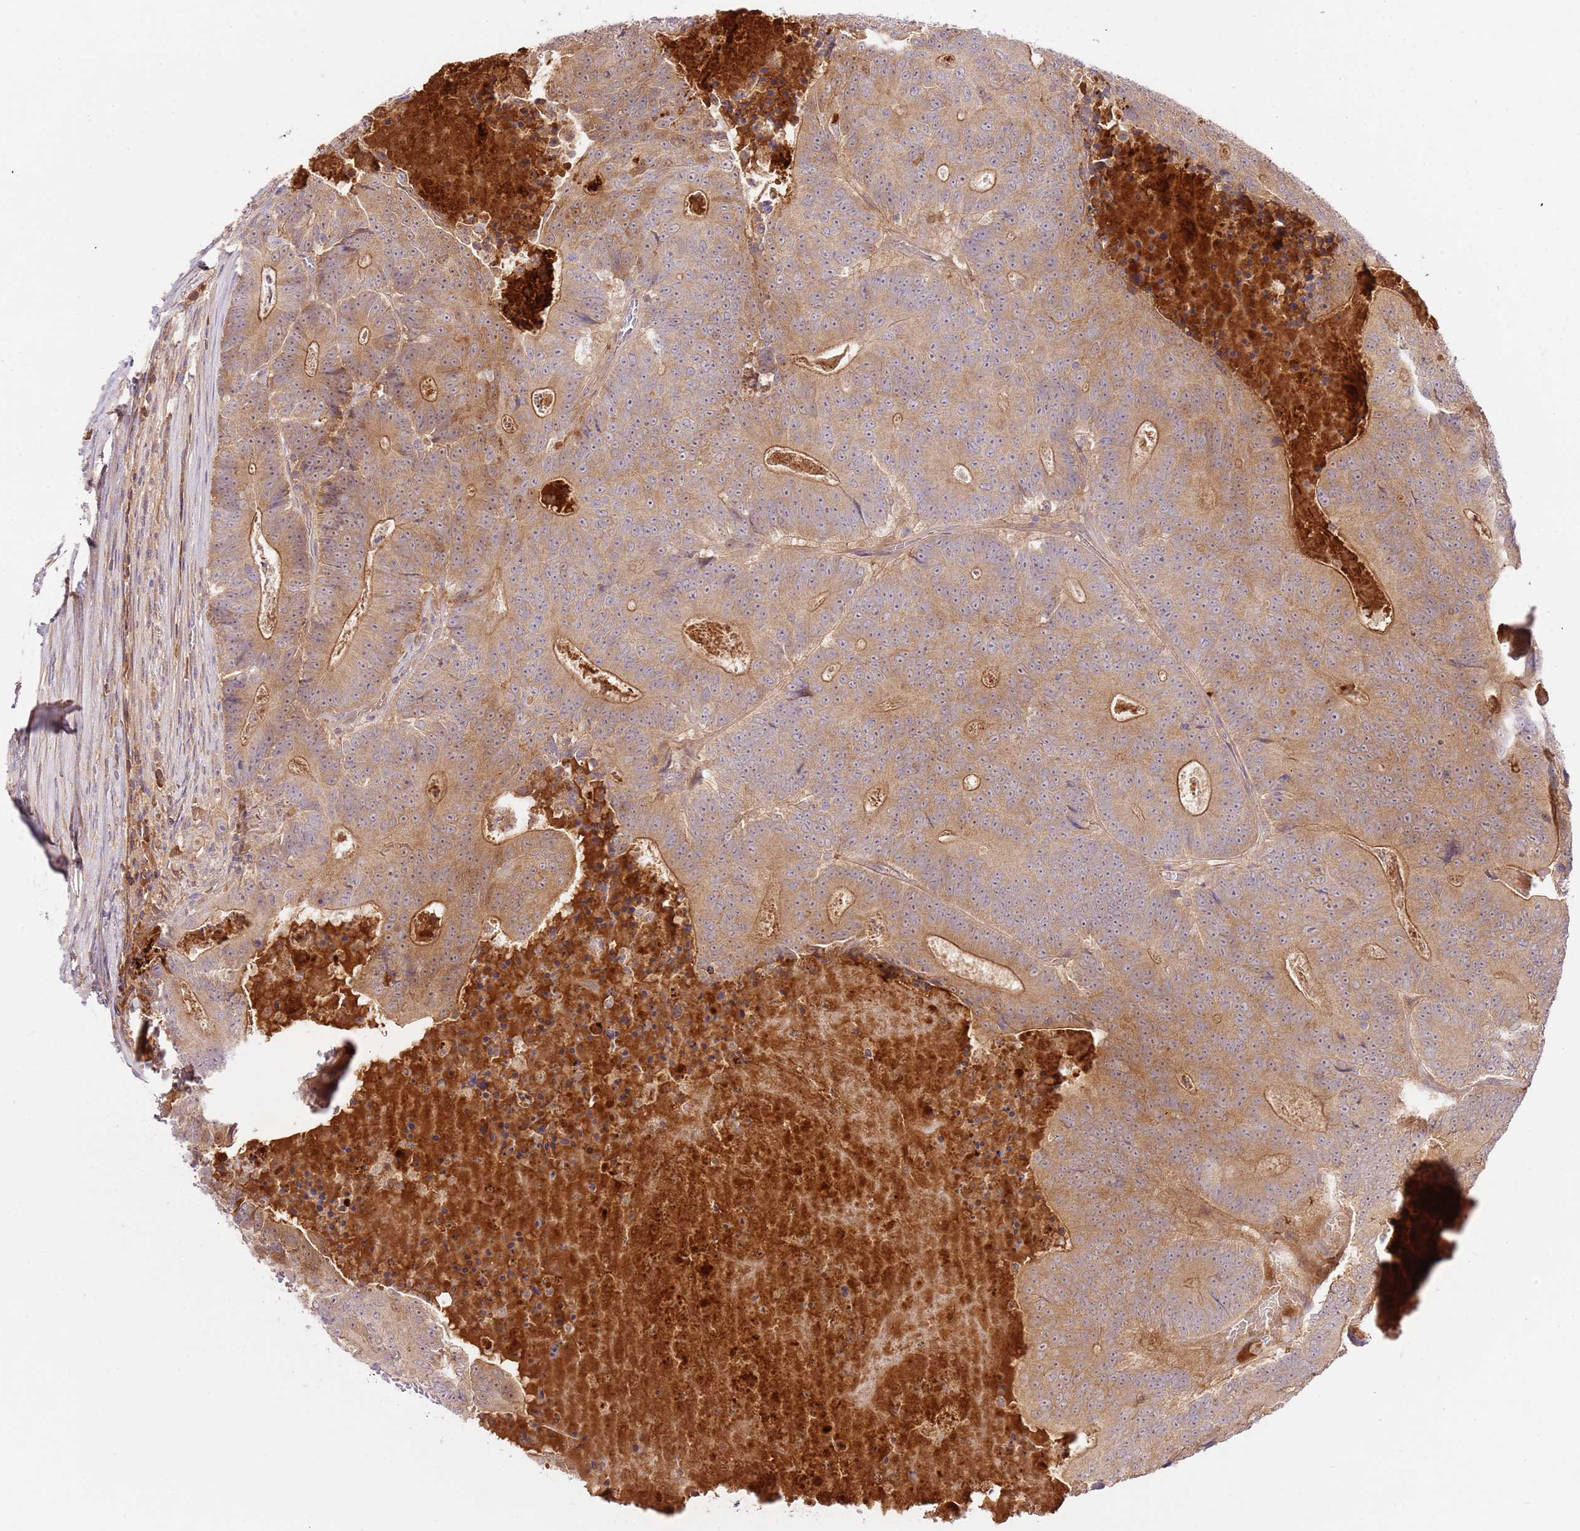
{"staining": {"intensity": "moderate", "quantity": ">75%", "location": "cytoplasmic/membranous"}, "tissue": "colorectal cancer", "cell_type": "Tumor cells", "image_type": "cancer", "snomed": [{"axis": "morphology", "description": "Adenocarcinoma, NOS"}, {"axis": "topography", "description": "Colon"}], "caption": "A micrograph of colorectal cancer stained for a protein reveals moderate cytoplasmic/membranous brown staining in tumor cells.", "gene": "C8G", "patient": {"sex": "male", "age": 83}}